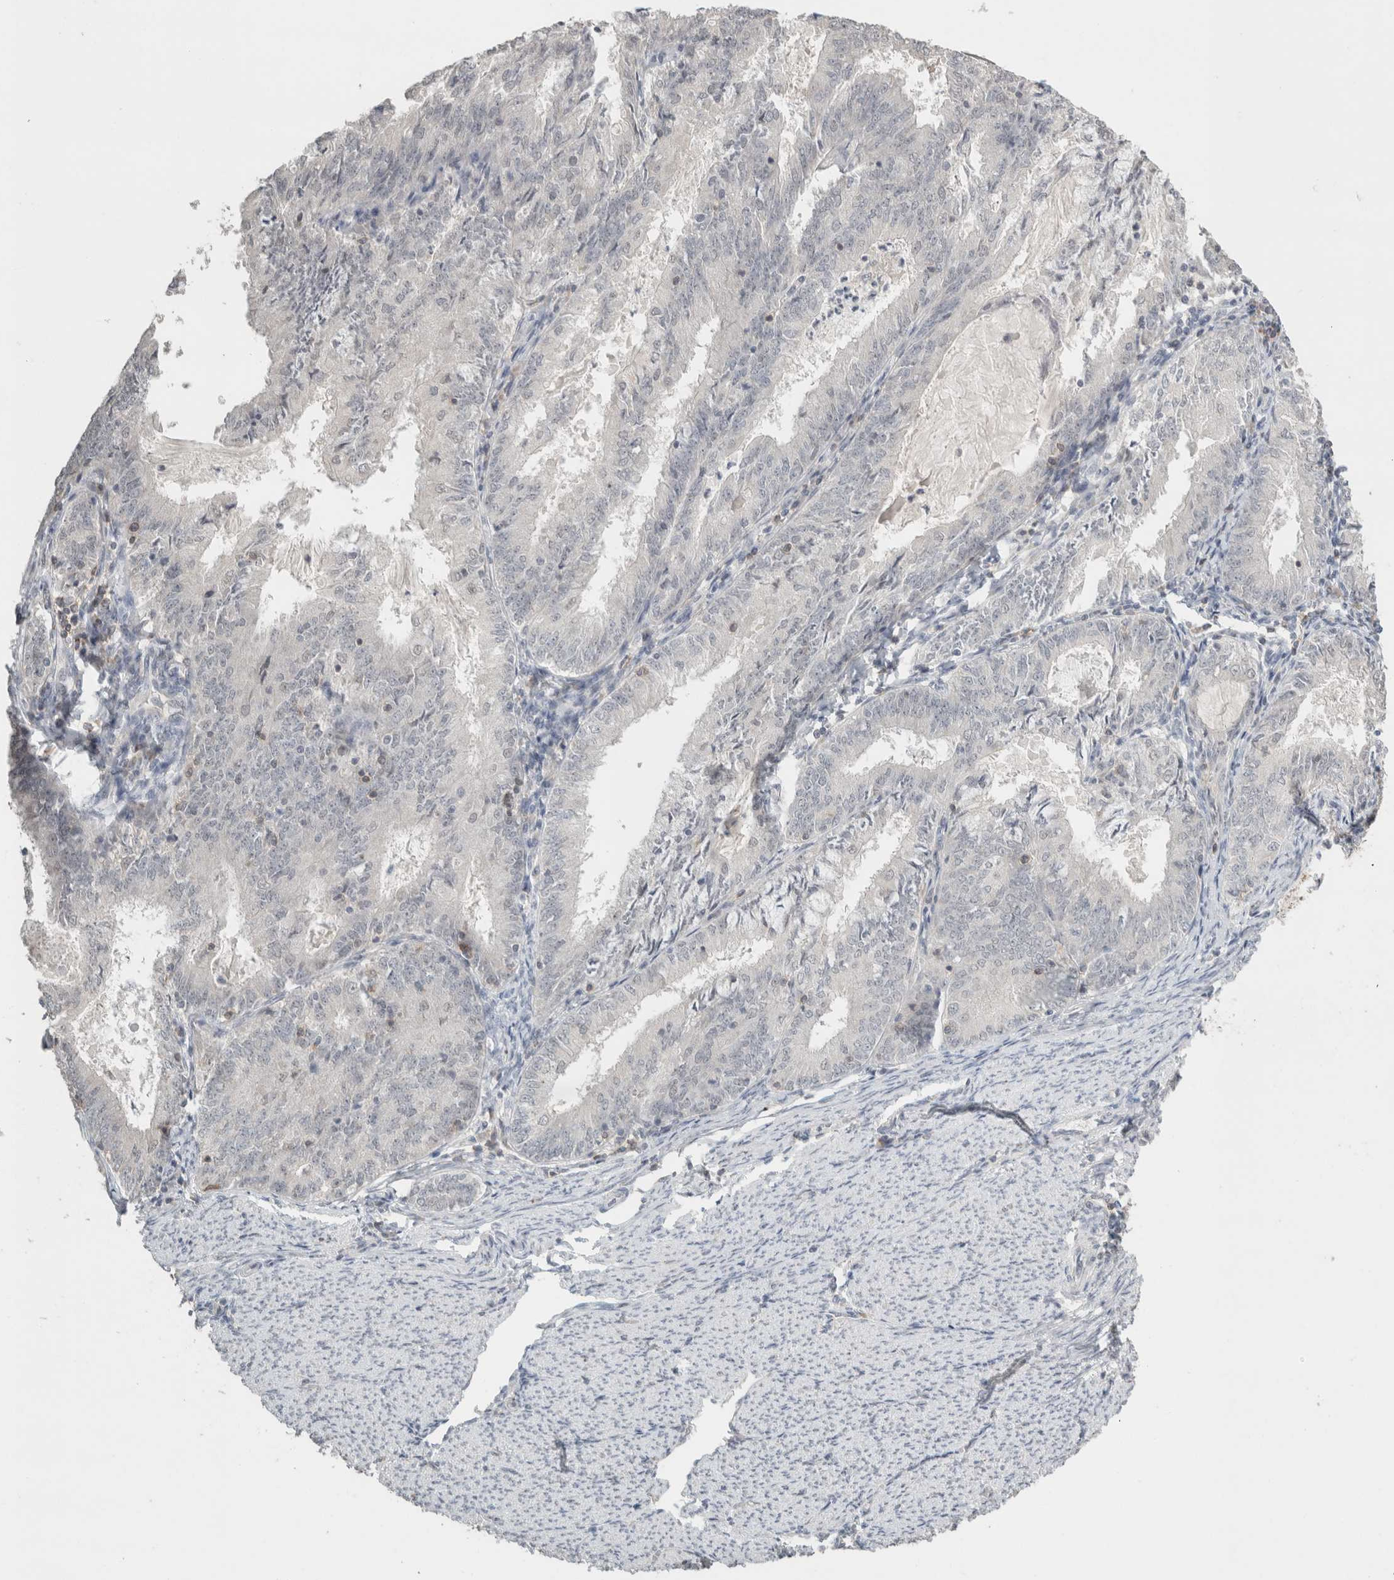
{"staining": {"intensity": "negative", "quantity": "none", "location": "none"}, "tissue": "endometrial cancer", "cell_type": "Tumor cells", "image_type": "cancer", "snomed": [{"axis": "morphology", "description": "Adenocarcinoma, NOS"}, {"axis": "topography", "description": "Endometrium"}], "caption": "Image shows no significant protein positivity in tumor cells of endometrial cancer.", "gene": "TRAT1", "patient": {"sex": "female", "age": 57}}